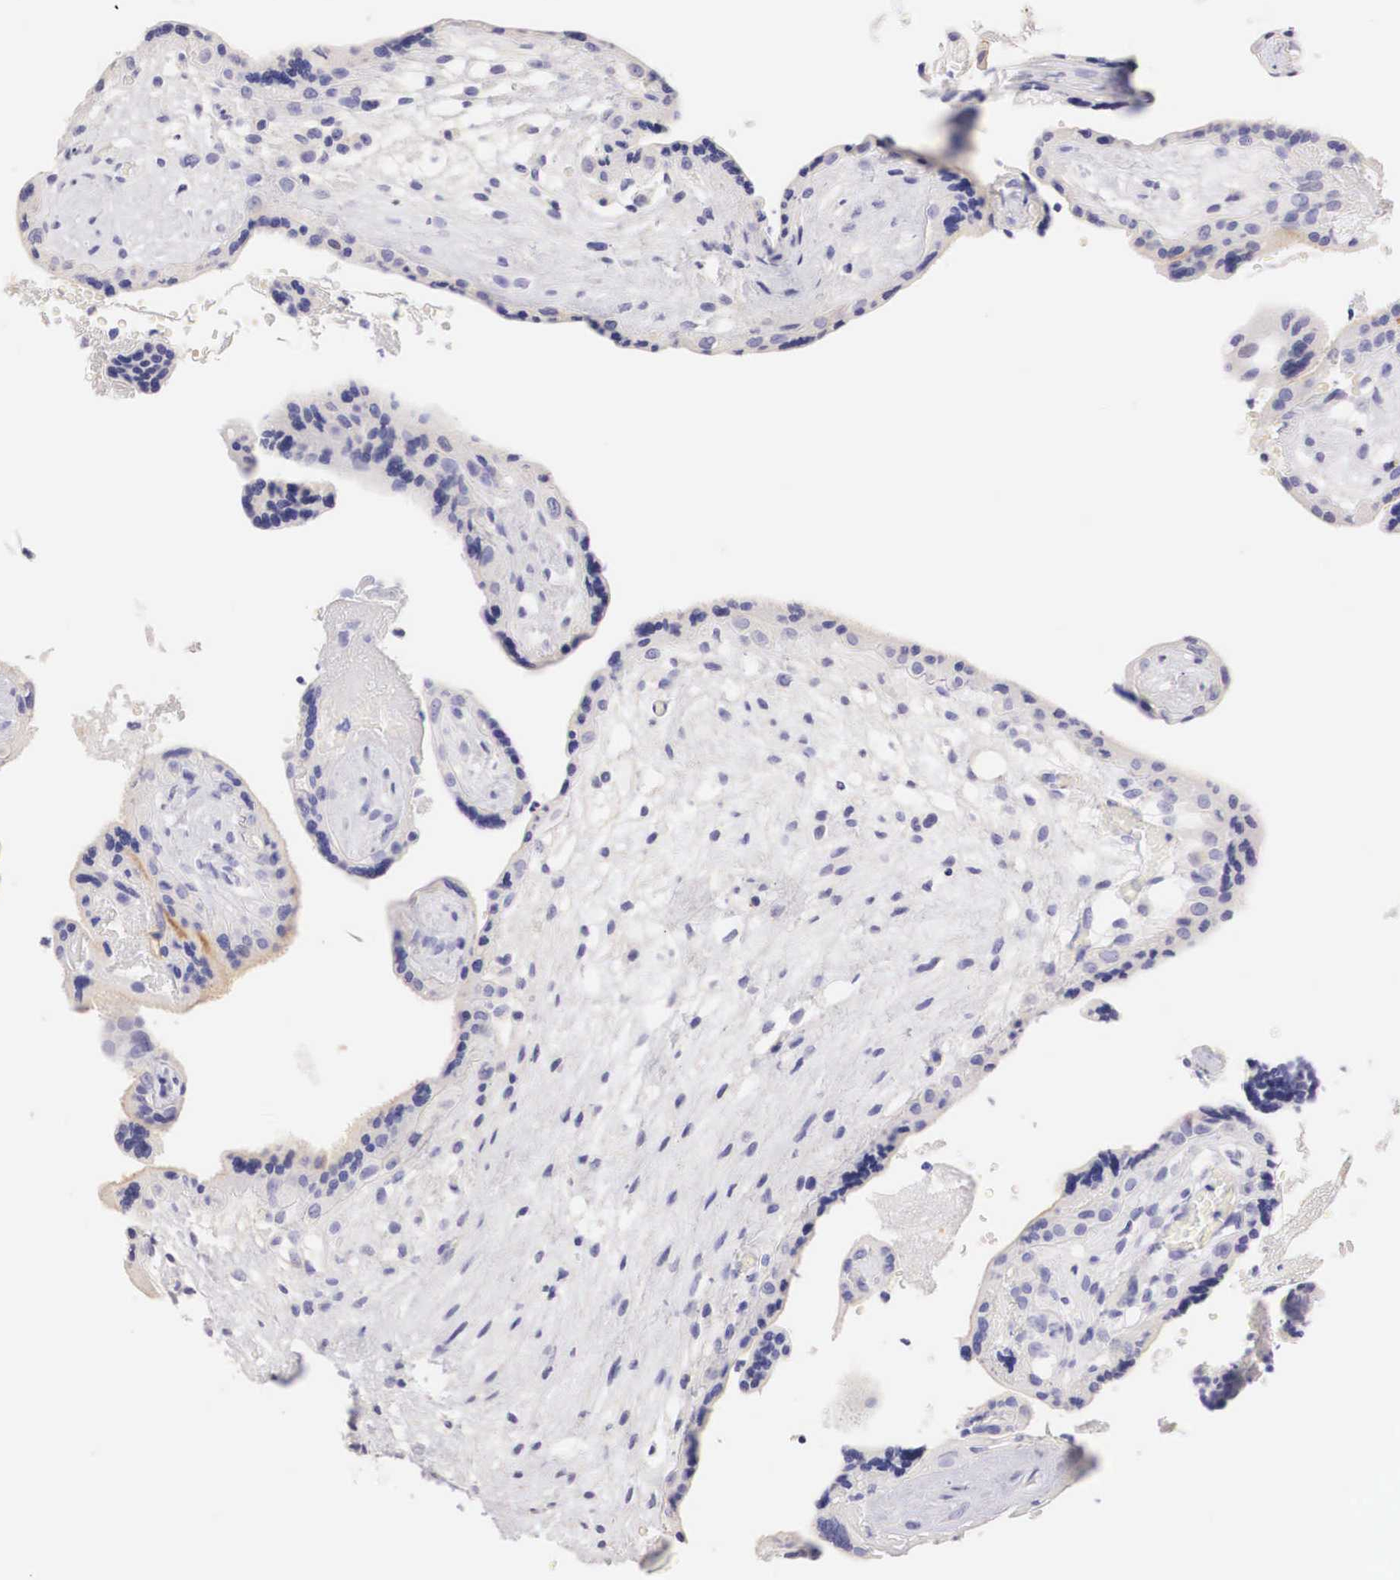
{"staining": {"intensity": "negative", "quantity": "none", "location": "none"}, "tissue": "placenta", "cell_type": "Decidual cells", "image_type": "normal", "snomed": [{"axis": "morphology", "description": "Normal tissue, NOS"}, {"axis": "topography", "description": "Placenta"}], "caption": "IHC micrograph of normal placenta stained for a protein (brown), which displays no expression in decidual cells. (DAB (3,3'-diaminobenzidine) immunohistochemistry visualized using brightfield microscopy, high magnification).", "gene": "ERBB2", "patient": {"sex": "female", "age": 24}}